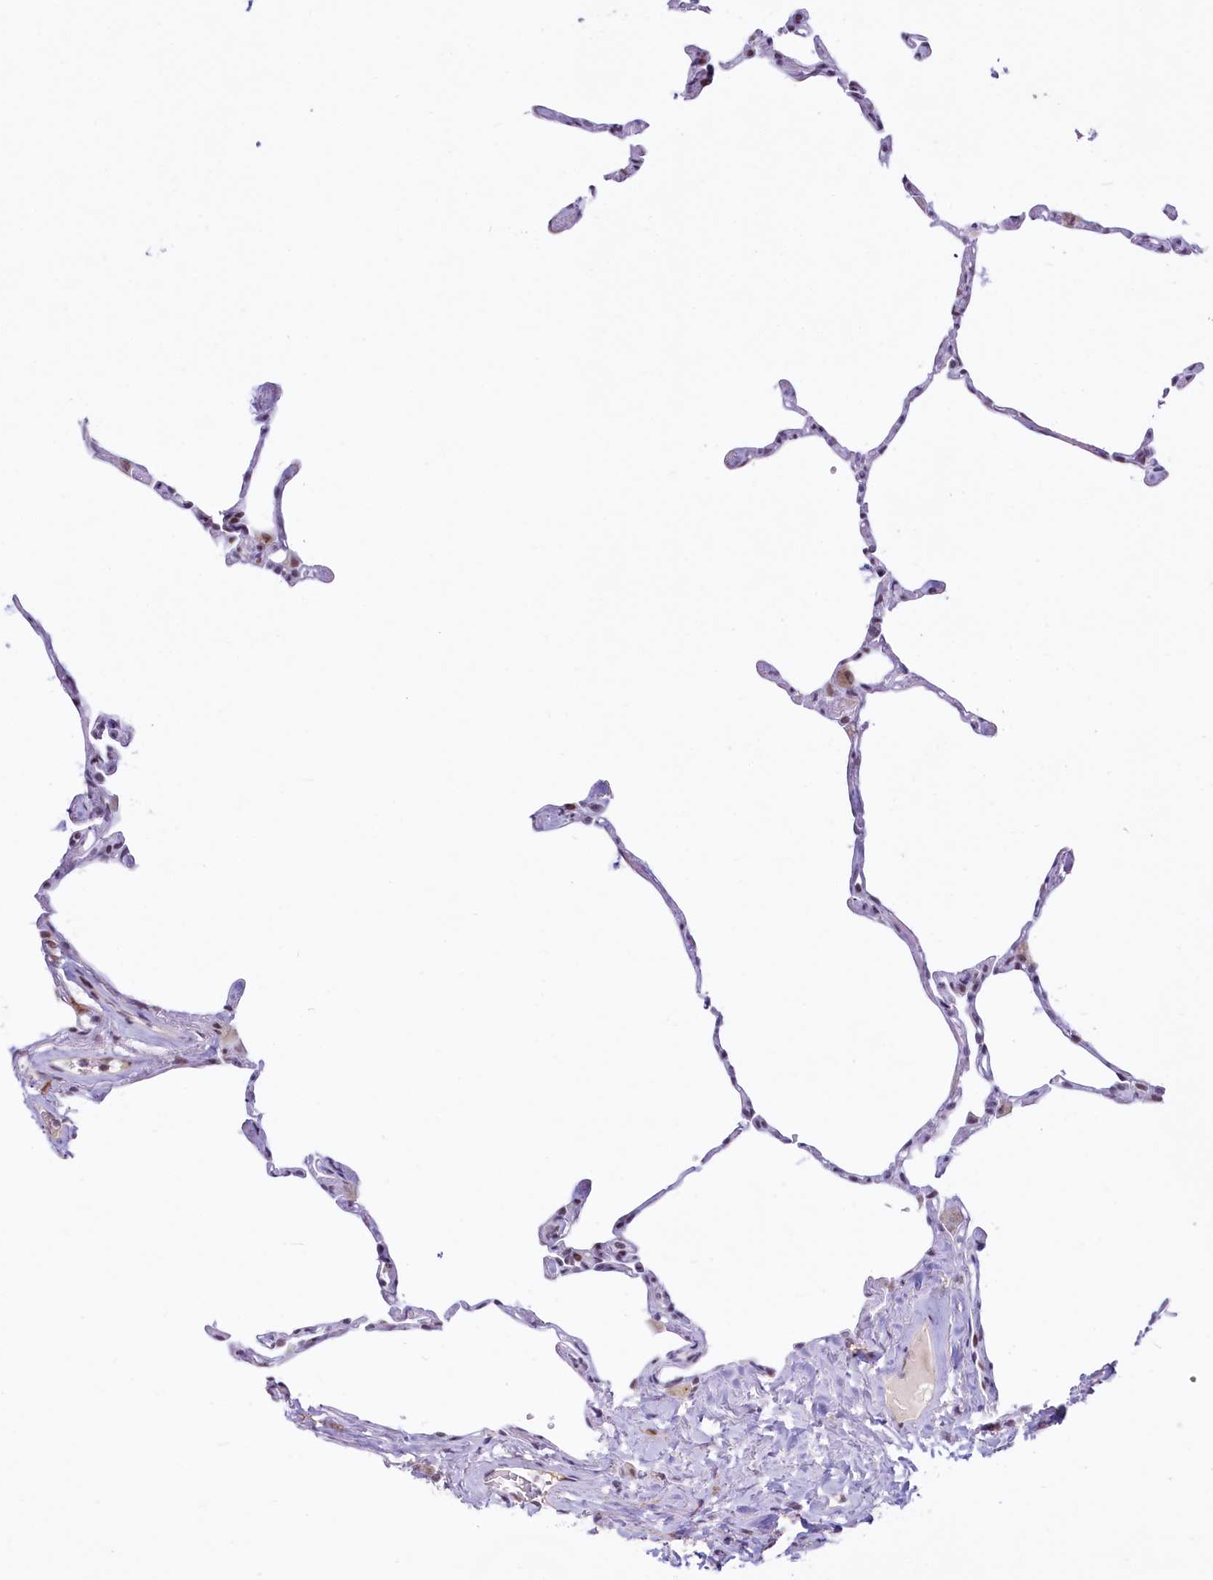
{"staining": {"intensity": "negative", "quantity": "none", "location": "none"}, "tissue": "lung", "cell_type": "Alveolar cells", "image_type": "normal", "snomed": [{"axis": "morphology", "description": "Normal tissue, NOS"}, {"axis": "topography", "description": "Lung"}], "caption": "IHC micrograph of unremarkable lung stained for a protein (brown), which reveals no expression in alveolar cells.", "gene": "PROCR", "patient": {"sex": "male", "age": 65}}